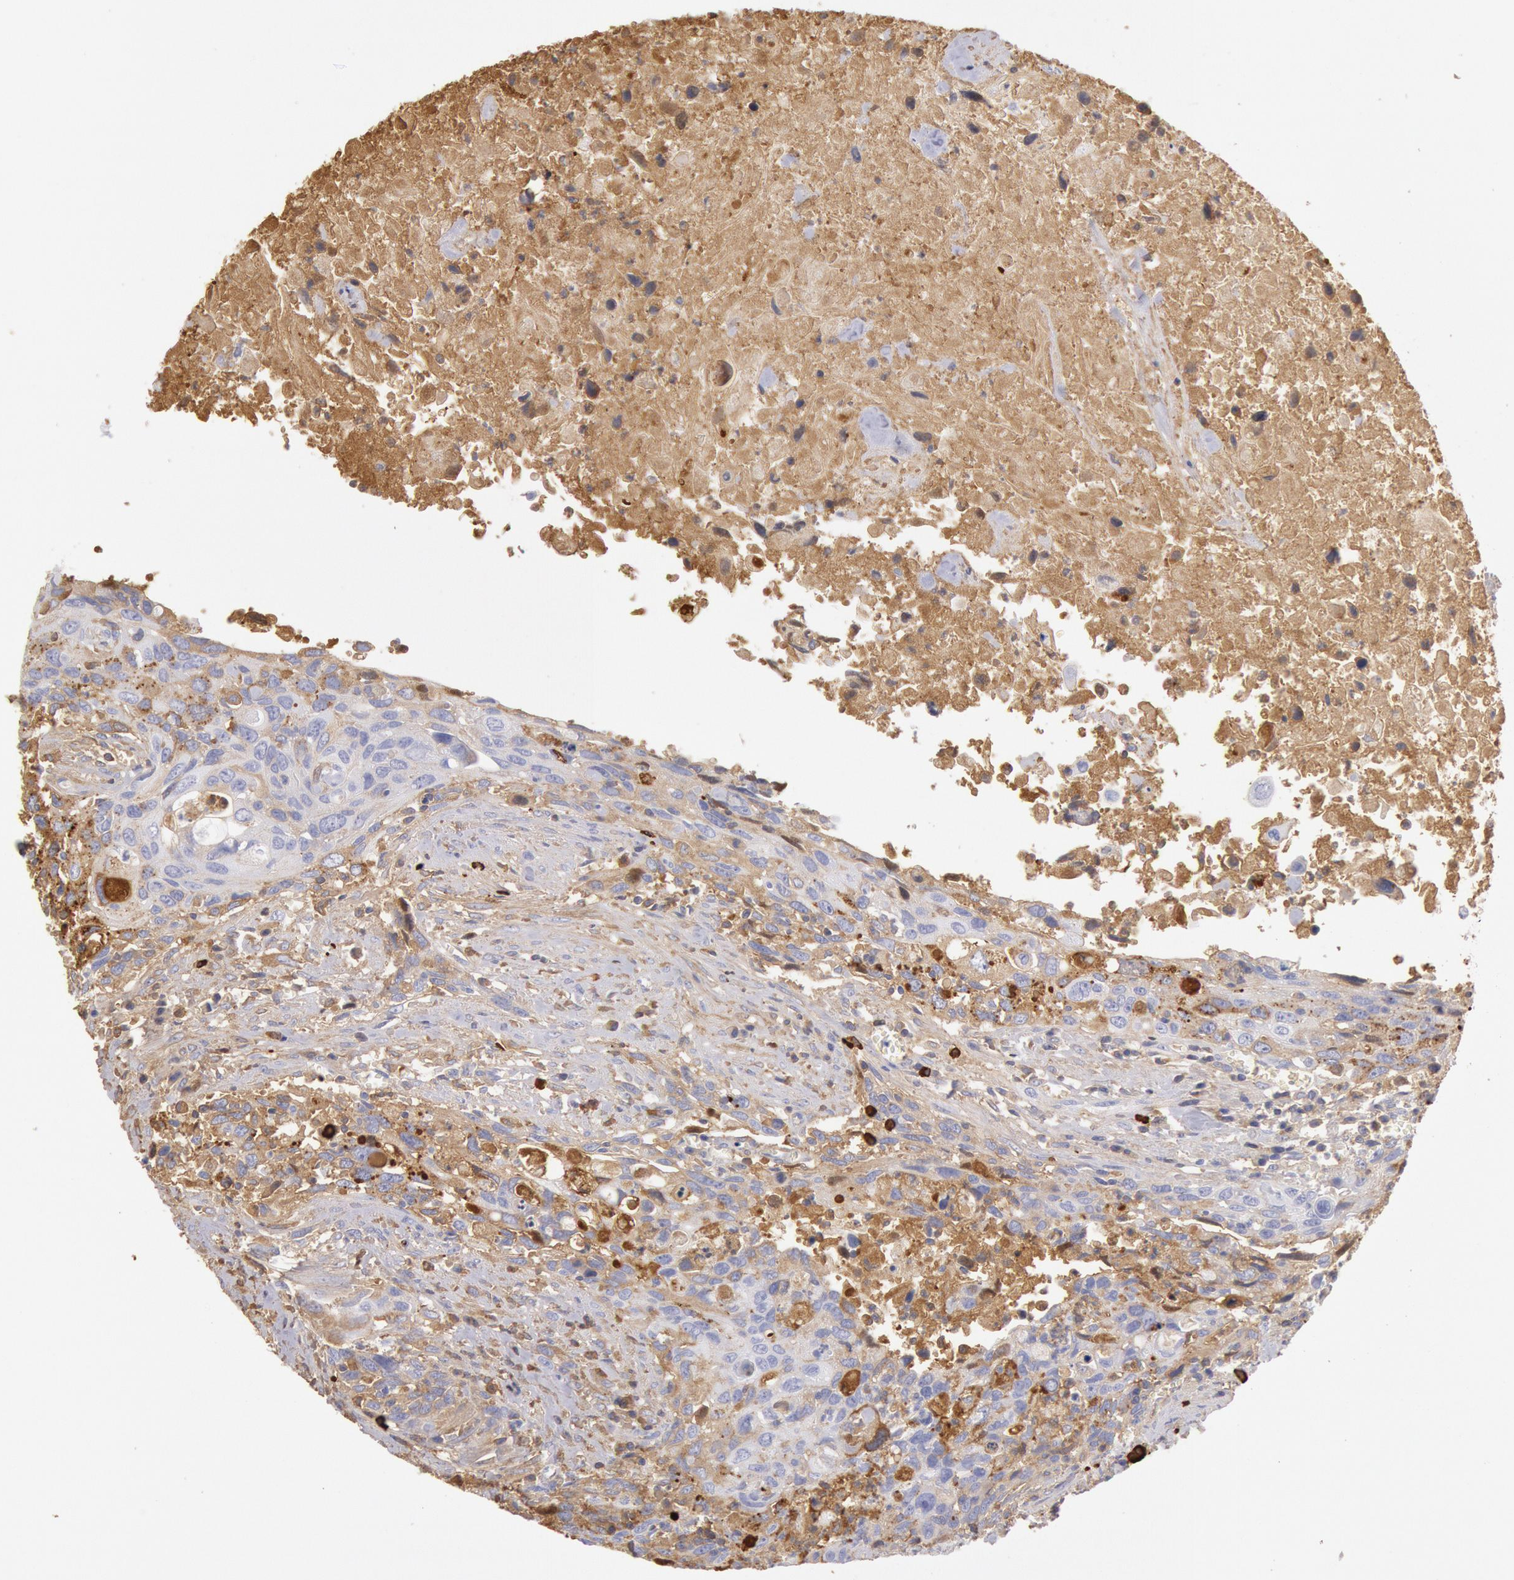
{"staining": {"intensity": "weak", "quantity": "25%-75%", "location": "cytoplasmic/membranous"}, "tissue": "urothelial cancer", "cell_type": "Tumor cells", "image_type": "cancer", "snomed": [{"axis": "morphology", "description": "Urothelial carcinoma, High grade"}, {"axis": "topography", "description": "Urinary bladder"}], "caption": "Urothelial carcinoma (high-grade) stained with DAB (3,3'-diaminobenzidine) immunohistochemistry displays low levels of weak cytoplasmic/membranous expression in about 25%-75% of tumor cells.", "gene": "IGHA1", "patient": {"sex": "male", "age": 71}}